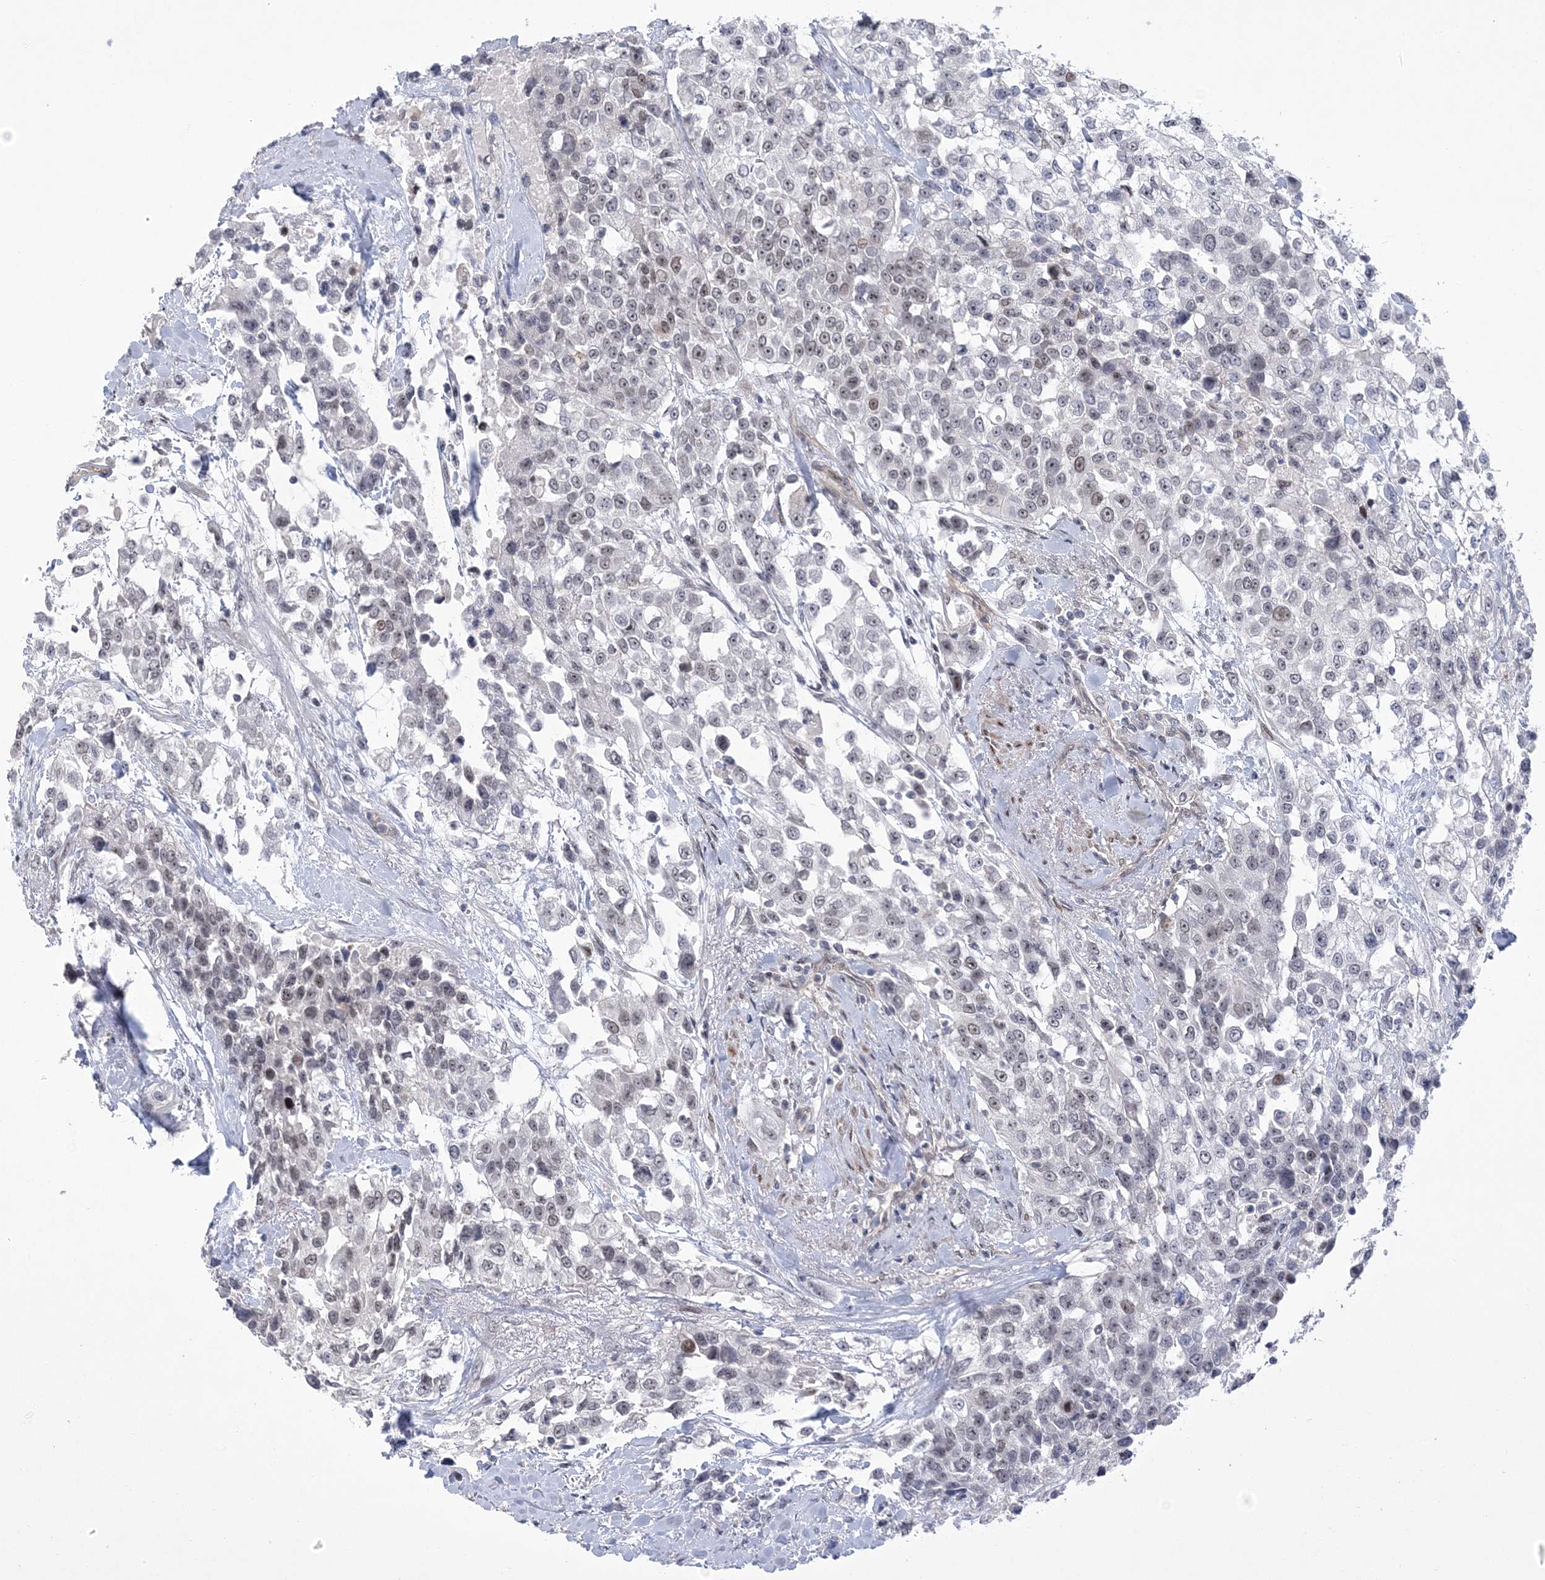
{"staining": {"intensity": "weak", "quantity": "25%-75%", "location": "nuclear"}, "tissue": "urothelial cancer", "cell_type": "Tumor cells", "image_type": "cancer", "snomed": [{"axis": "morphology", "description": "Urothelial carcinoma, High grade"}, {"axis": "topography", "description": "Urinary bladder"}], "caption": "Immunohistochemical staining of human urothelial carcinoma (high-grade) shows low levels of weak nuclear protein expression in about 25%-75% of tumor cells.", "gene": "HOMEZ", "patient": {"sex": "female", "age": 80}}